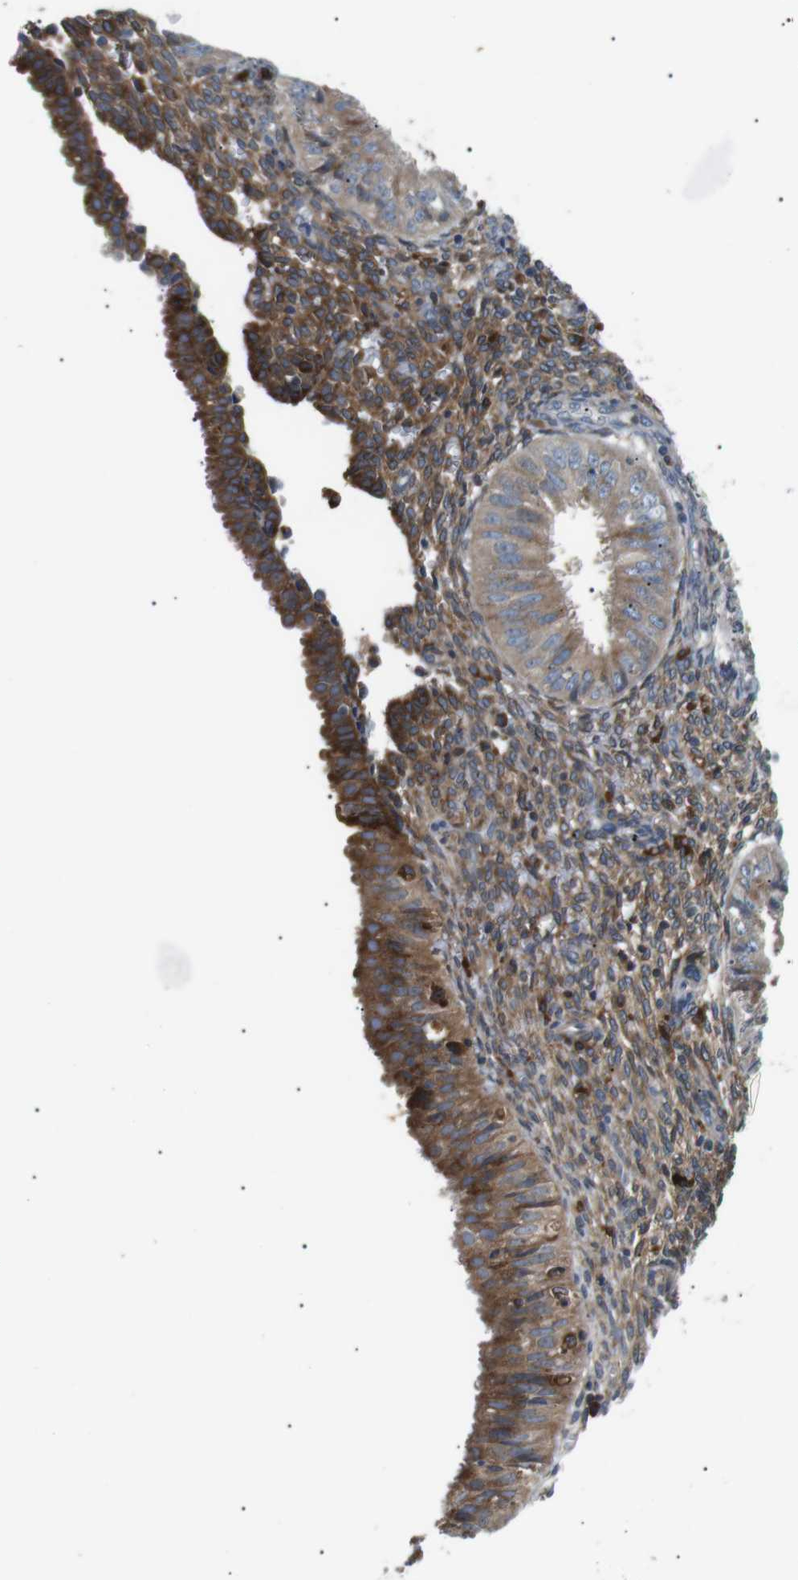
{"staining": {"intensity": "weak", "quantity": "25%-75%", "location": "cytoplasmic/membranous"}, "tissue": "endometrial cancer", "cell_type": "Tumor cells", "image_type": "cancer", "snomed": [{"axis": "morphology", "description": "Normal tissue, NOS"}, {"axis": "morphology", "description": "Adenocarcinoma, NOS"}, {"axis": "topography", "description": "Endometrium"}], "caption": "Approximately 25%-75% of tumor cells in human endometrial cancer (adenocarcinoma) demonstrate weak cytoplasmic/membranous protein positivity as visualized by brown immunohistochemical staining.", "gene": "RAB9A", "patient": {"sex": "female", "age": 53}}